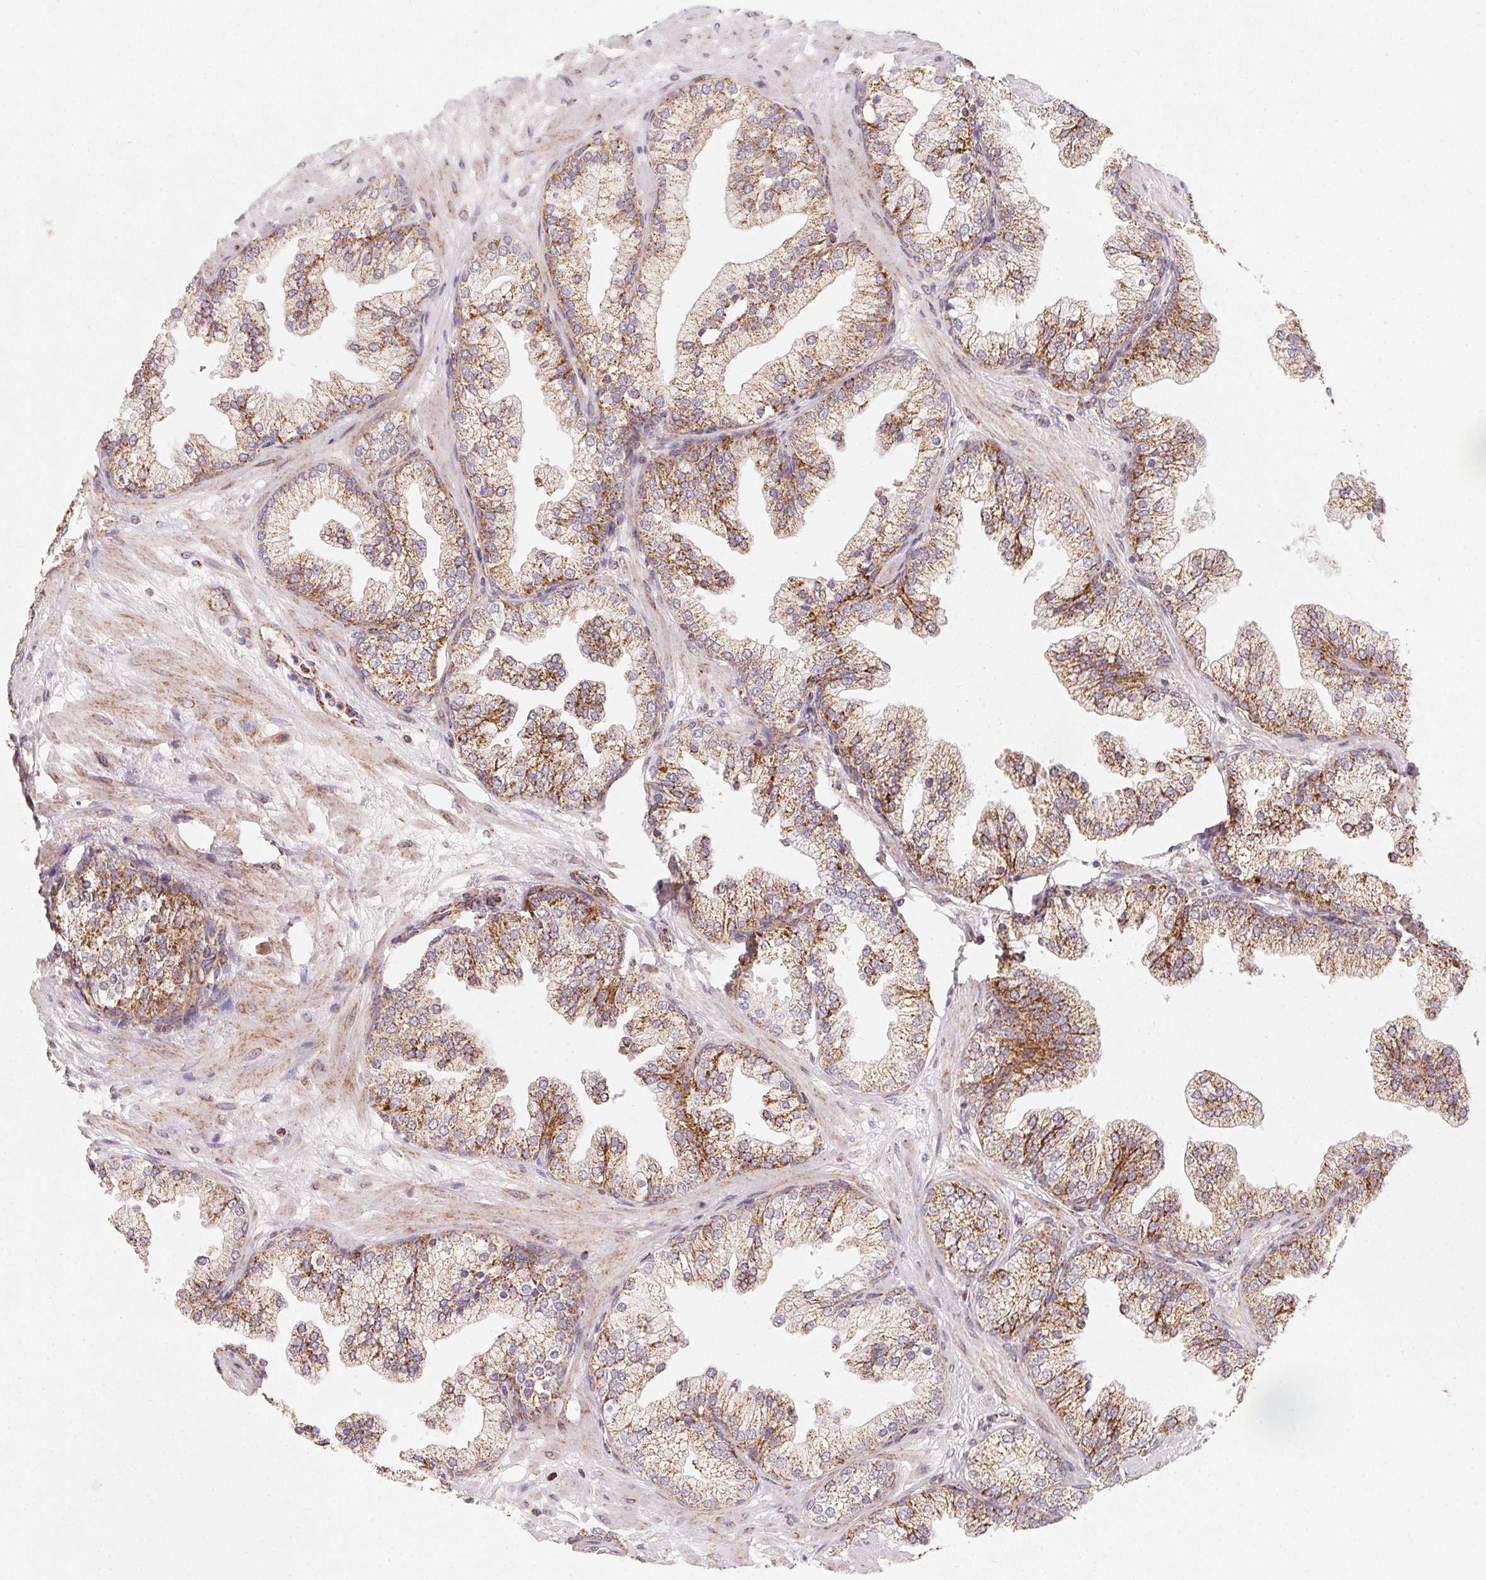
{"staining": {"intensity": "moderate", "quantity": ">75%", "location": "cytoplasmic/membranous"}, "tissue": "prostate", "cell_type": "Glandular cells", "image_type": "normal", "snomed": [{"axis": "morphology", "description": "Normal tissue, NOS"}, {"axis": "topography", "description": "Prostate"}, {"axis": "topography", "description": "Peripheral nerve tissue"}], "caption": "Immunohistochemistry (IHC) (DAB) staining of normal human prostate exhibits moderate cytoplasmic/membranous protein staining in approximately >75% of glandular cells.", "gene": "NDUFS6", "patient": {"sex": "male", "age": 61}}